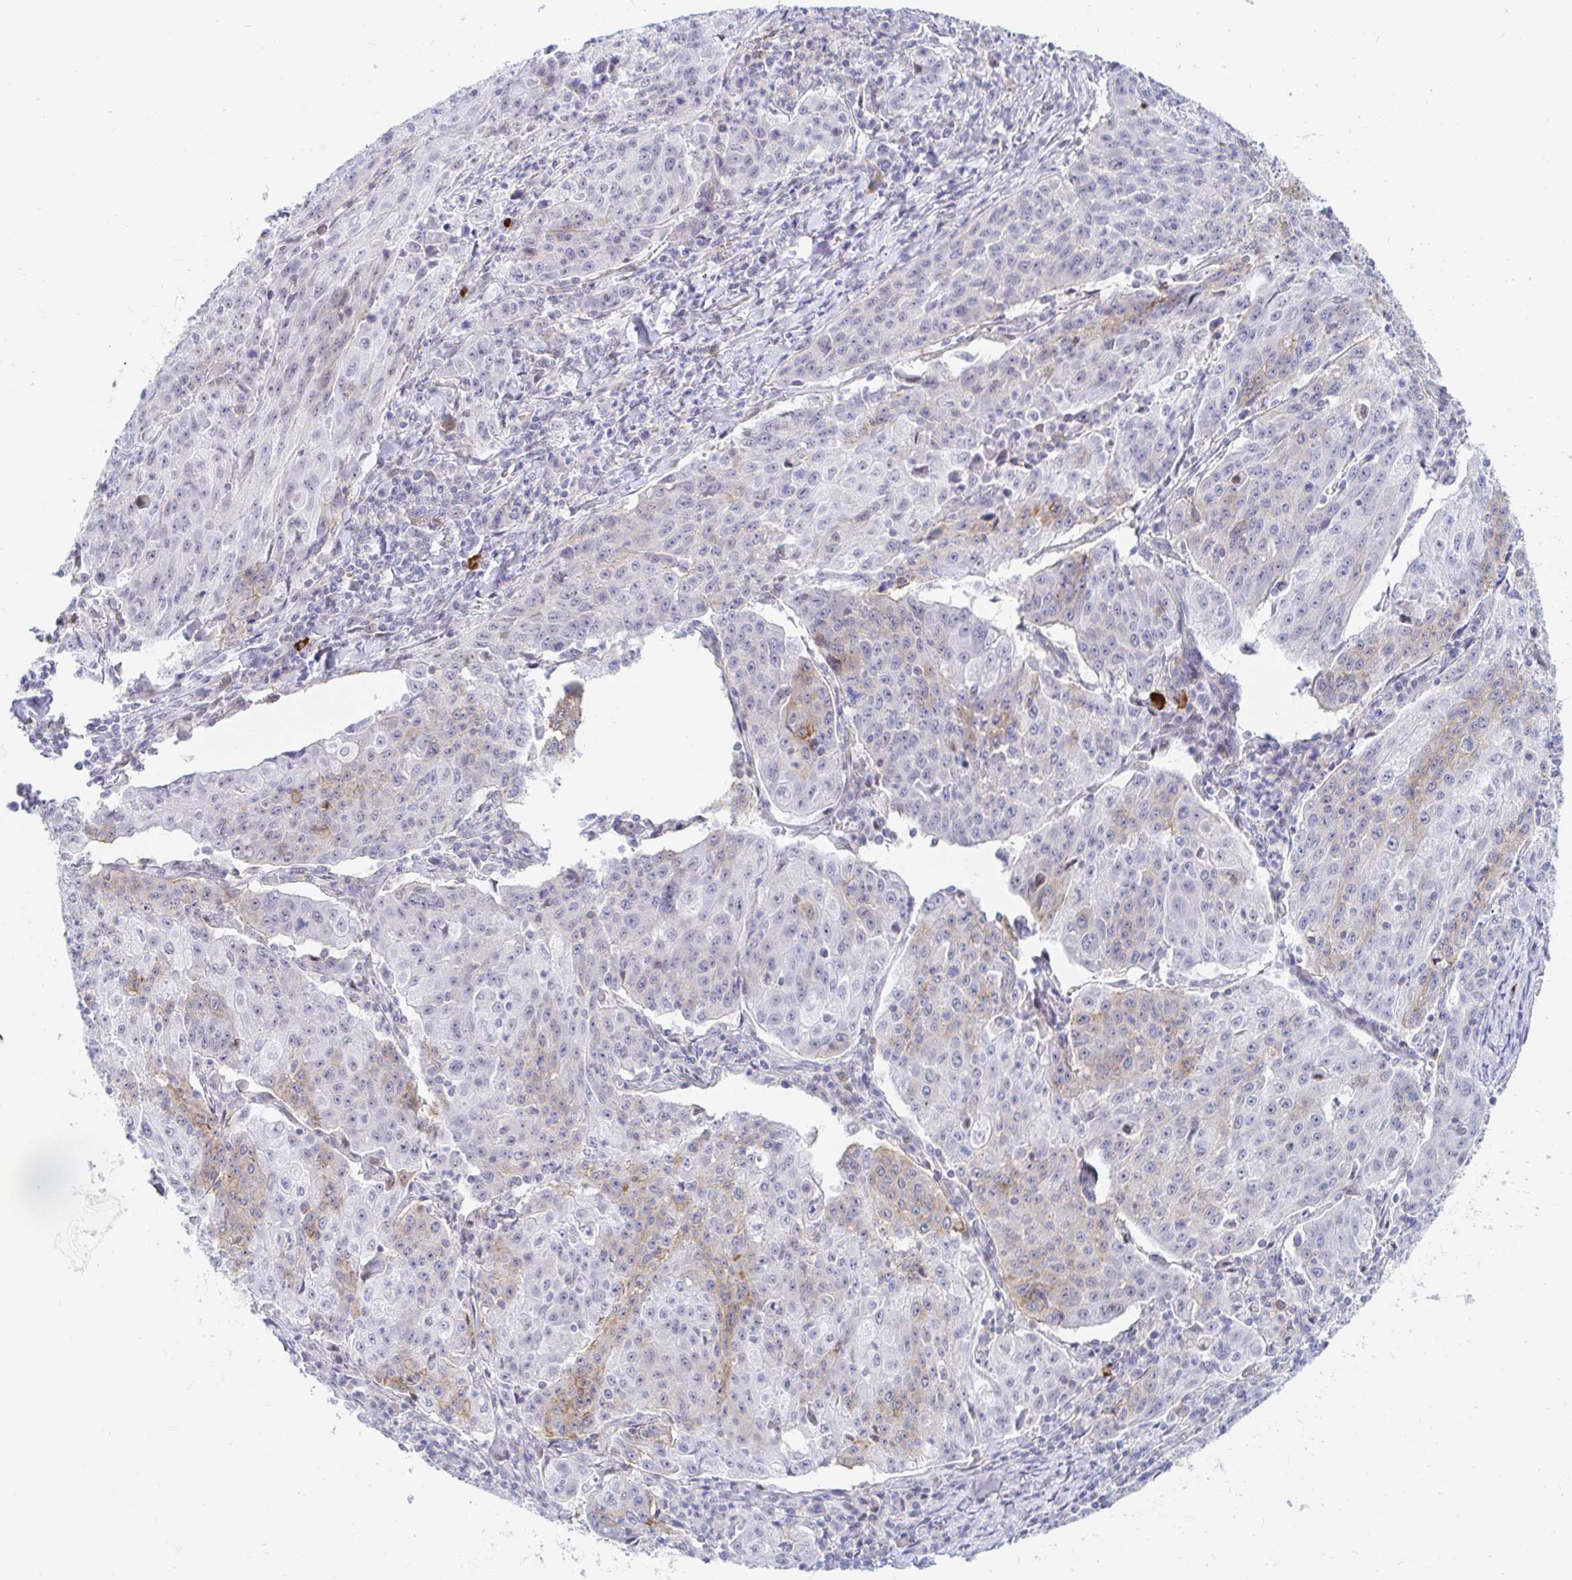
{"staining": {"intensity": "moderate", "quantity": "<25%", "location": "cytoplasmic/membranous"}, "tissue": "lung cancer", "cell_type": "Tumor cells", "image_type": "cancer", "snomed": [{"axis": "morphology", "description": "Squamous cell carcinoma, NOS"}, {"axis": "morphology", "description": "Squamous cell carcinoma, metastatic, NOS"}, {"axis": "topography", "description": "Bronchus"}, {"axis": "topography", "description": "Lung"}], "caption": "The histopathology image reveals immunohistochemical staining of lung cancer (squamous cell carcinoma). There is moderate cytoplasmic/membranous staining is identified in approximately <25% of tumor cells.", "gene": "COL28A1", "patient": {"sex": "male", "age": 62}}